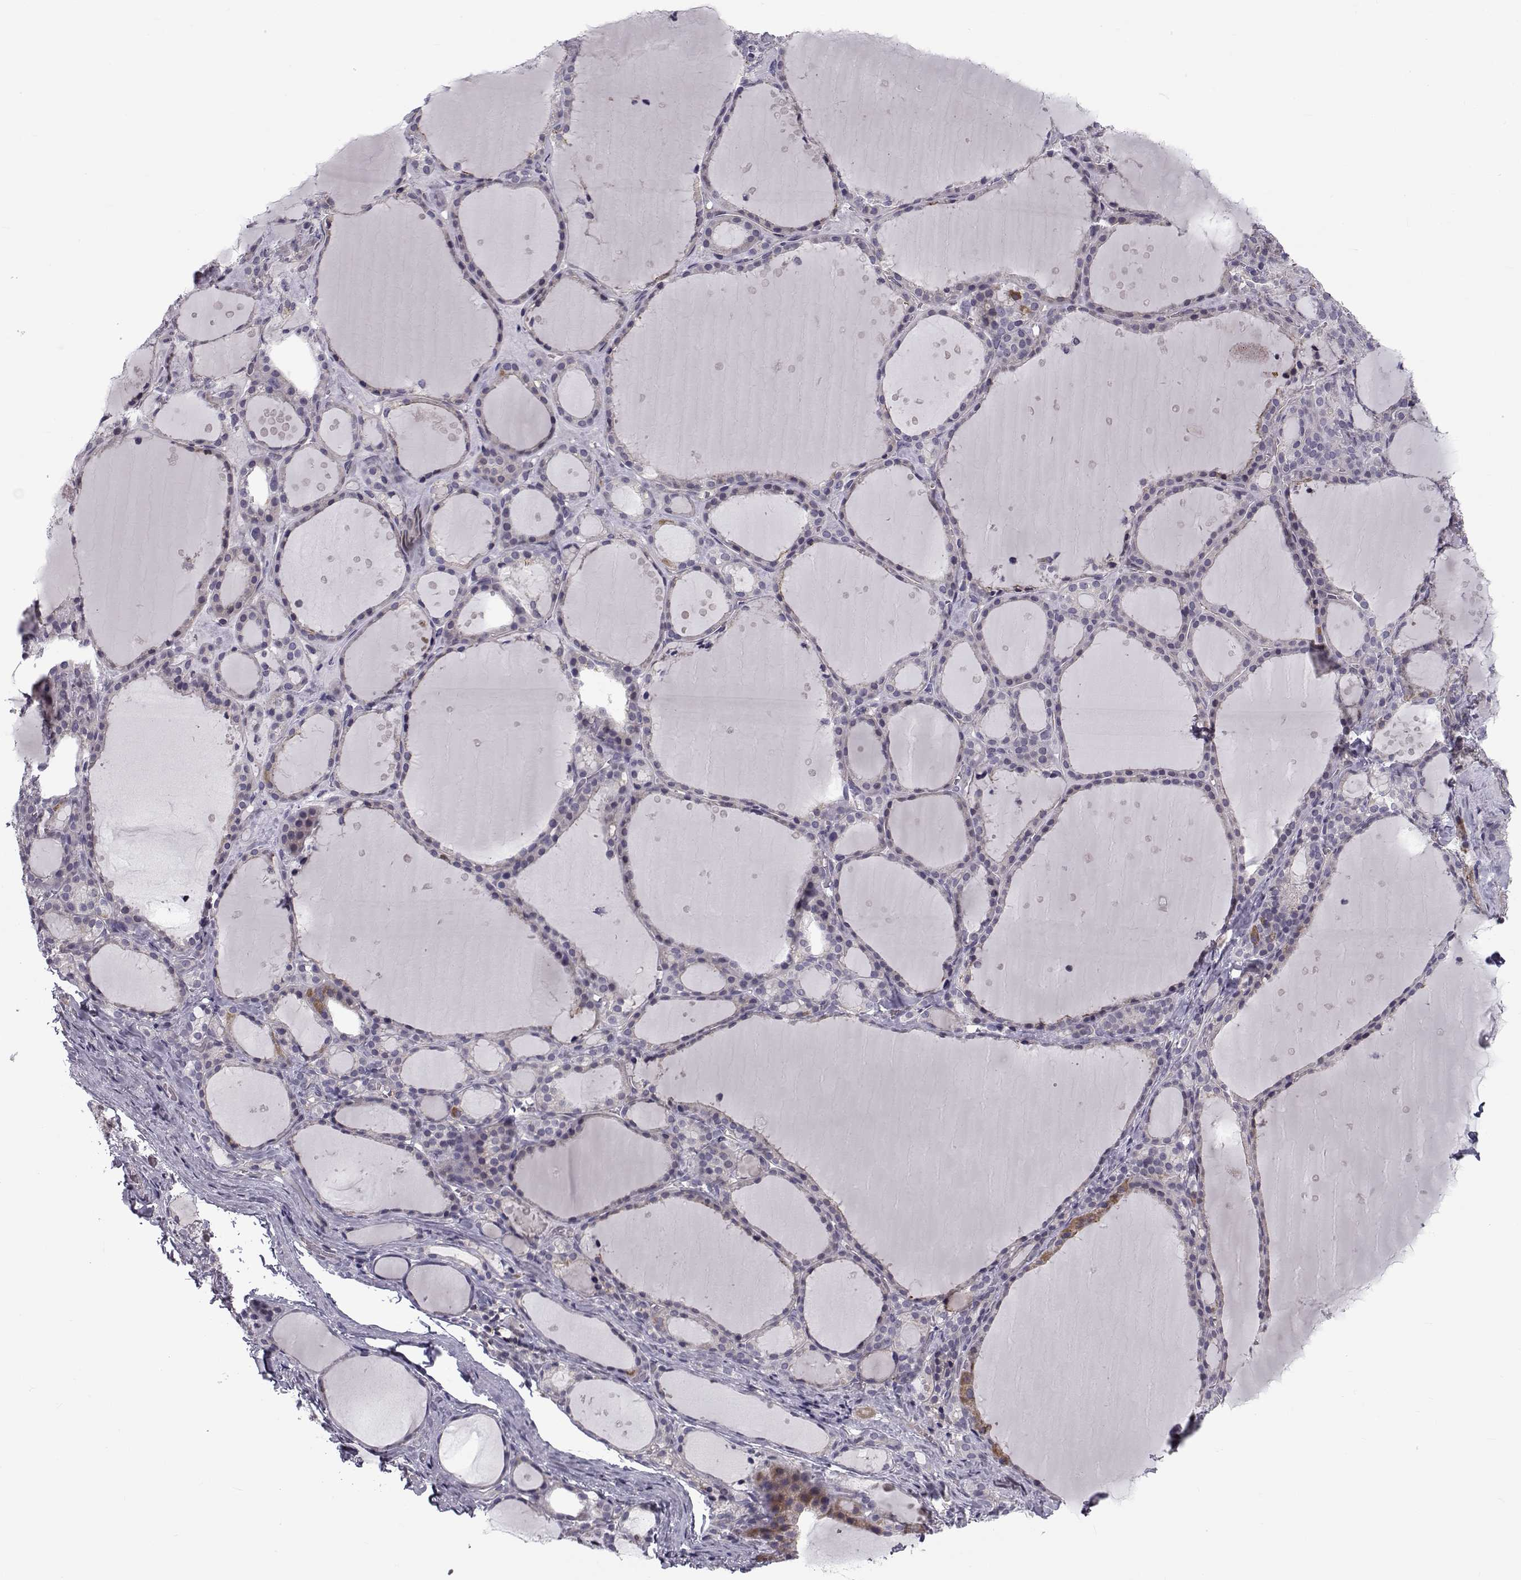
{"staining": {"intensity": "negative", "quantity": "none", "location": "none"}, "tissue": "thyroid gland", "cell_type": "Glandular cells", "image_type": "normal", "snomed": [{"axis": "morphology", "description": "Normal tissue, NOS"}, {"axis": "topography", "description": "Thyroid gland"}], "caption": "Immunohistochemical staining of unremarkable human thyroid gland shows no significant expression in glandular cells.", "gene": "LRRC27", "patient": {"sex": "male", "age": 68}}